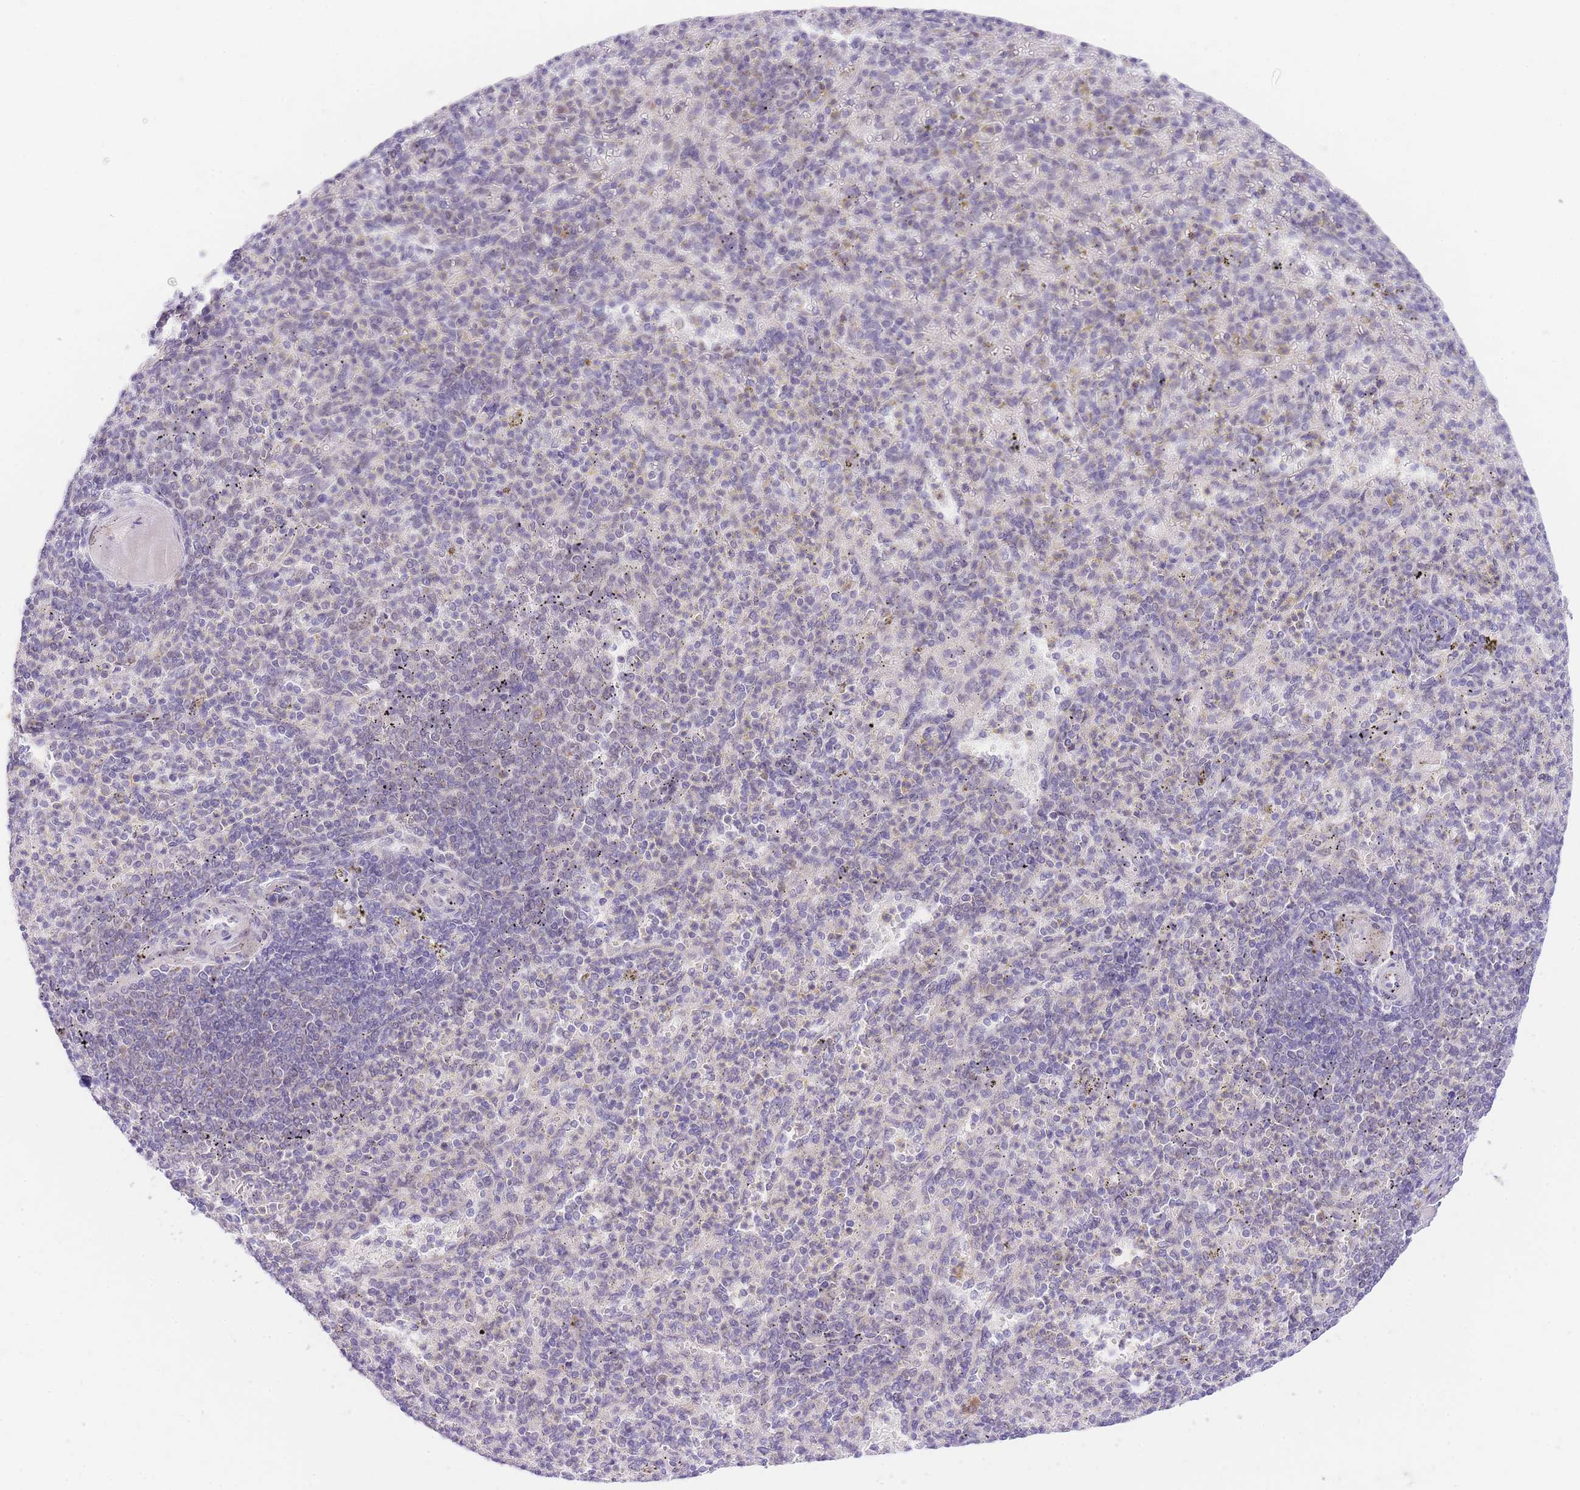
{"staining": {"intensity": "weak", "quantity": "<25%", "location": "nuclear"}, "tissue": "spleen", "cell_type": "Cells in red pulp", "image_type": "normal", "snomed": [{"axis": "morphology", "description": "Normal tissue, NOS"}, {"axis": "topography", "description": "Spleen"}], "caption": "Immunohistochemistry (IHC) photomicrograph of benign human spleen stained for a protein (brown), which displays no positivity in cells in red pulp.", "gene": "UBXN7", "patient": {"sex": "female", "age": 74}}